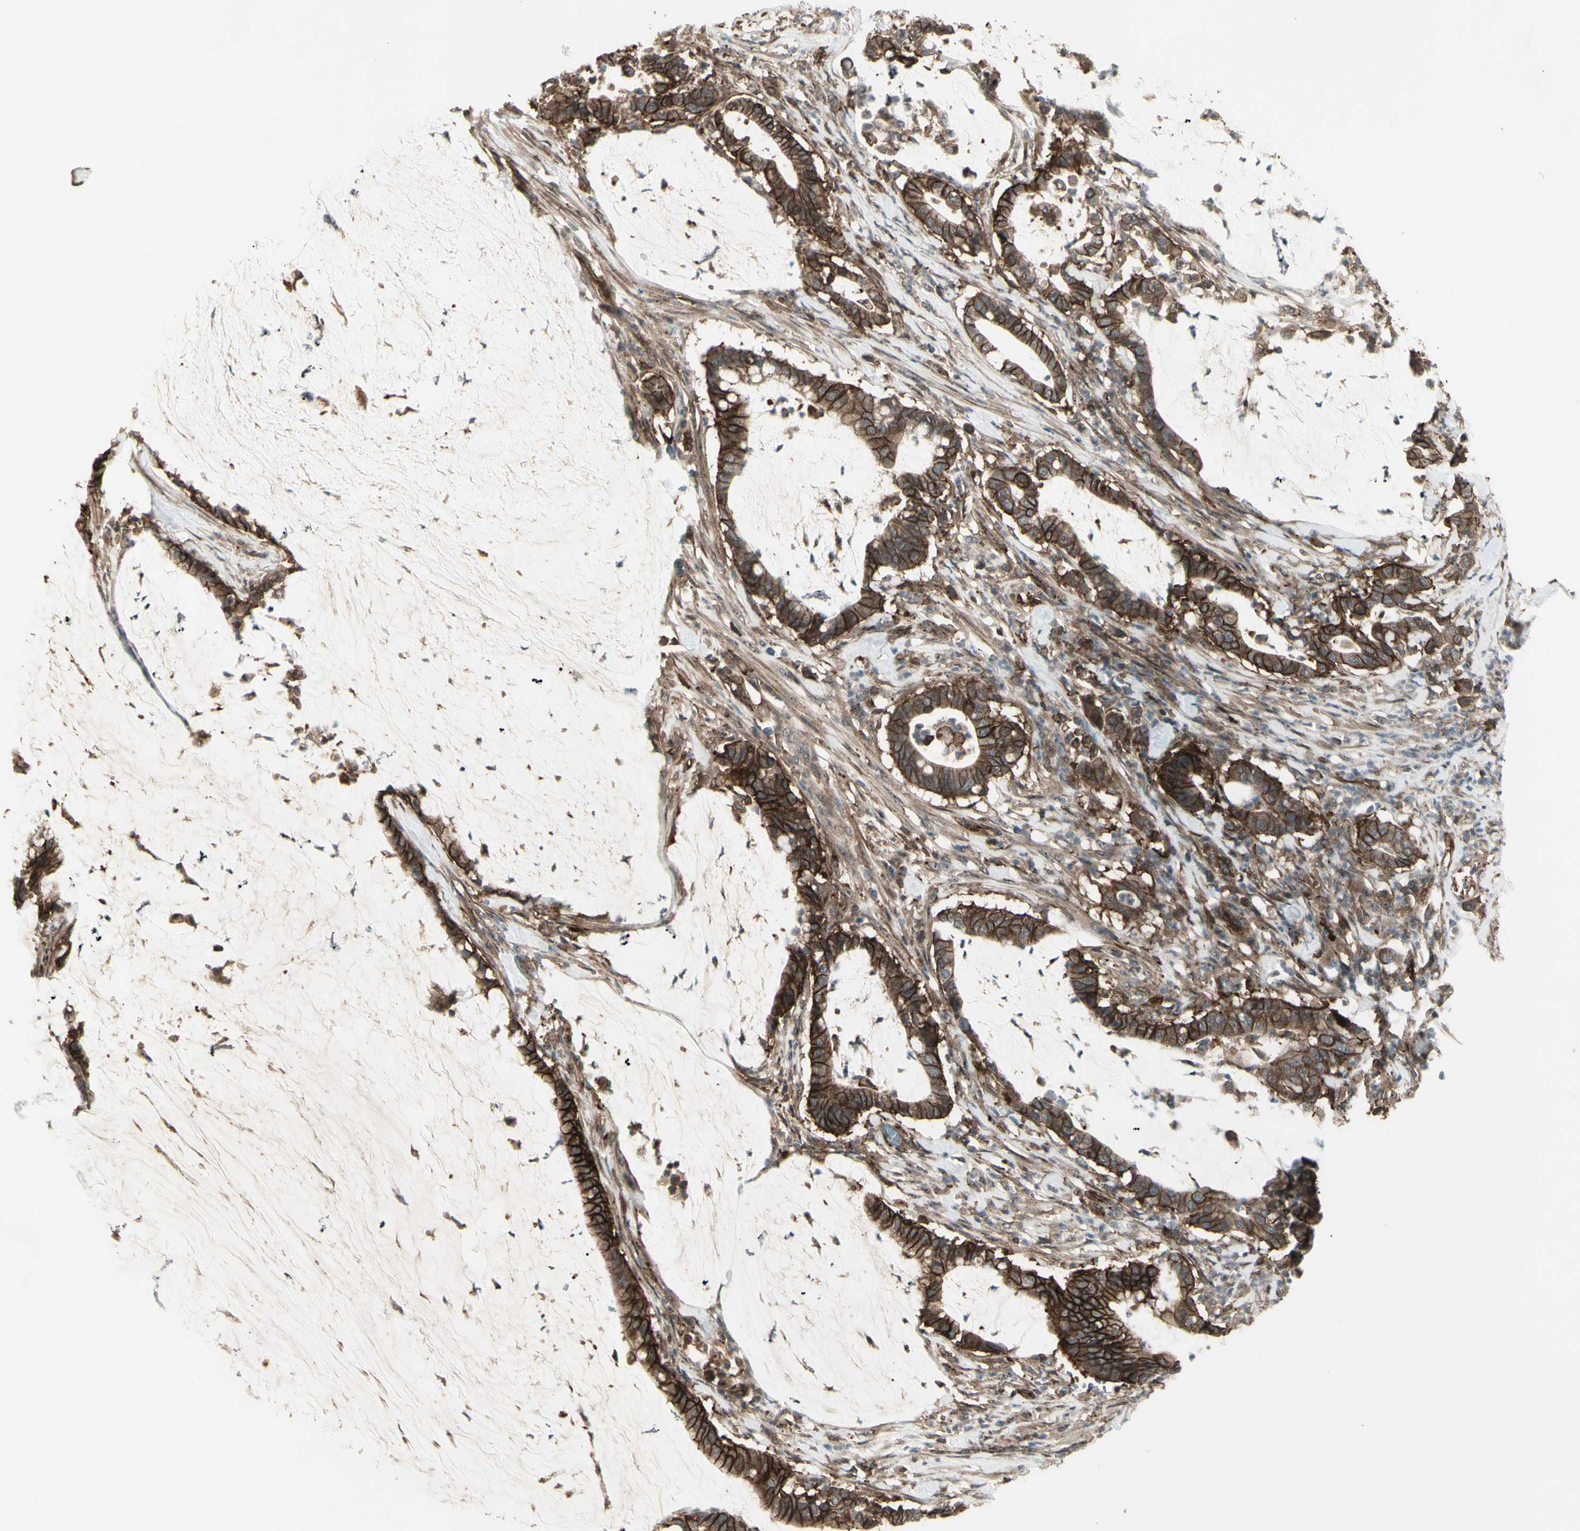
{"staining": {"intensity": "strong", "quantity": ">75%", "location": "cytoplasmic/membranous"}, "tissue": "pancreatic cancer", "cell_type": "Tumor cells", "image_type": "cancer", "snomed": [{"axis": "morphology", "description": "Adenocarcinoma, NOS"}, {"axis": "topography", "description": "Pancreas"}], "caption": "IHC micrograph of neoplastic tissue: pancreatic cancer stained using IHC exhibits high levels of strong protein expression localized specifically in the cytoplasmic/membranous of tumor cells, appearing as a cytoplasmic/membranous brown color.", "gene": "FXYD5", "patient": {"sex": "male", "age": 41}}